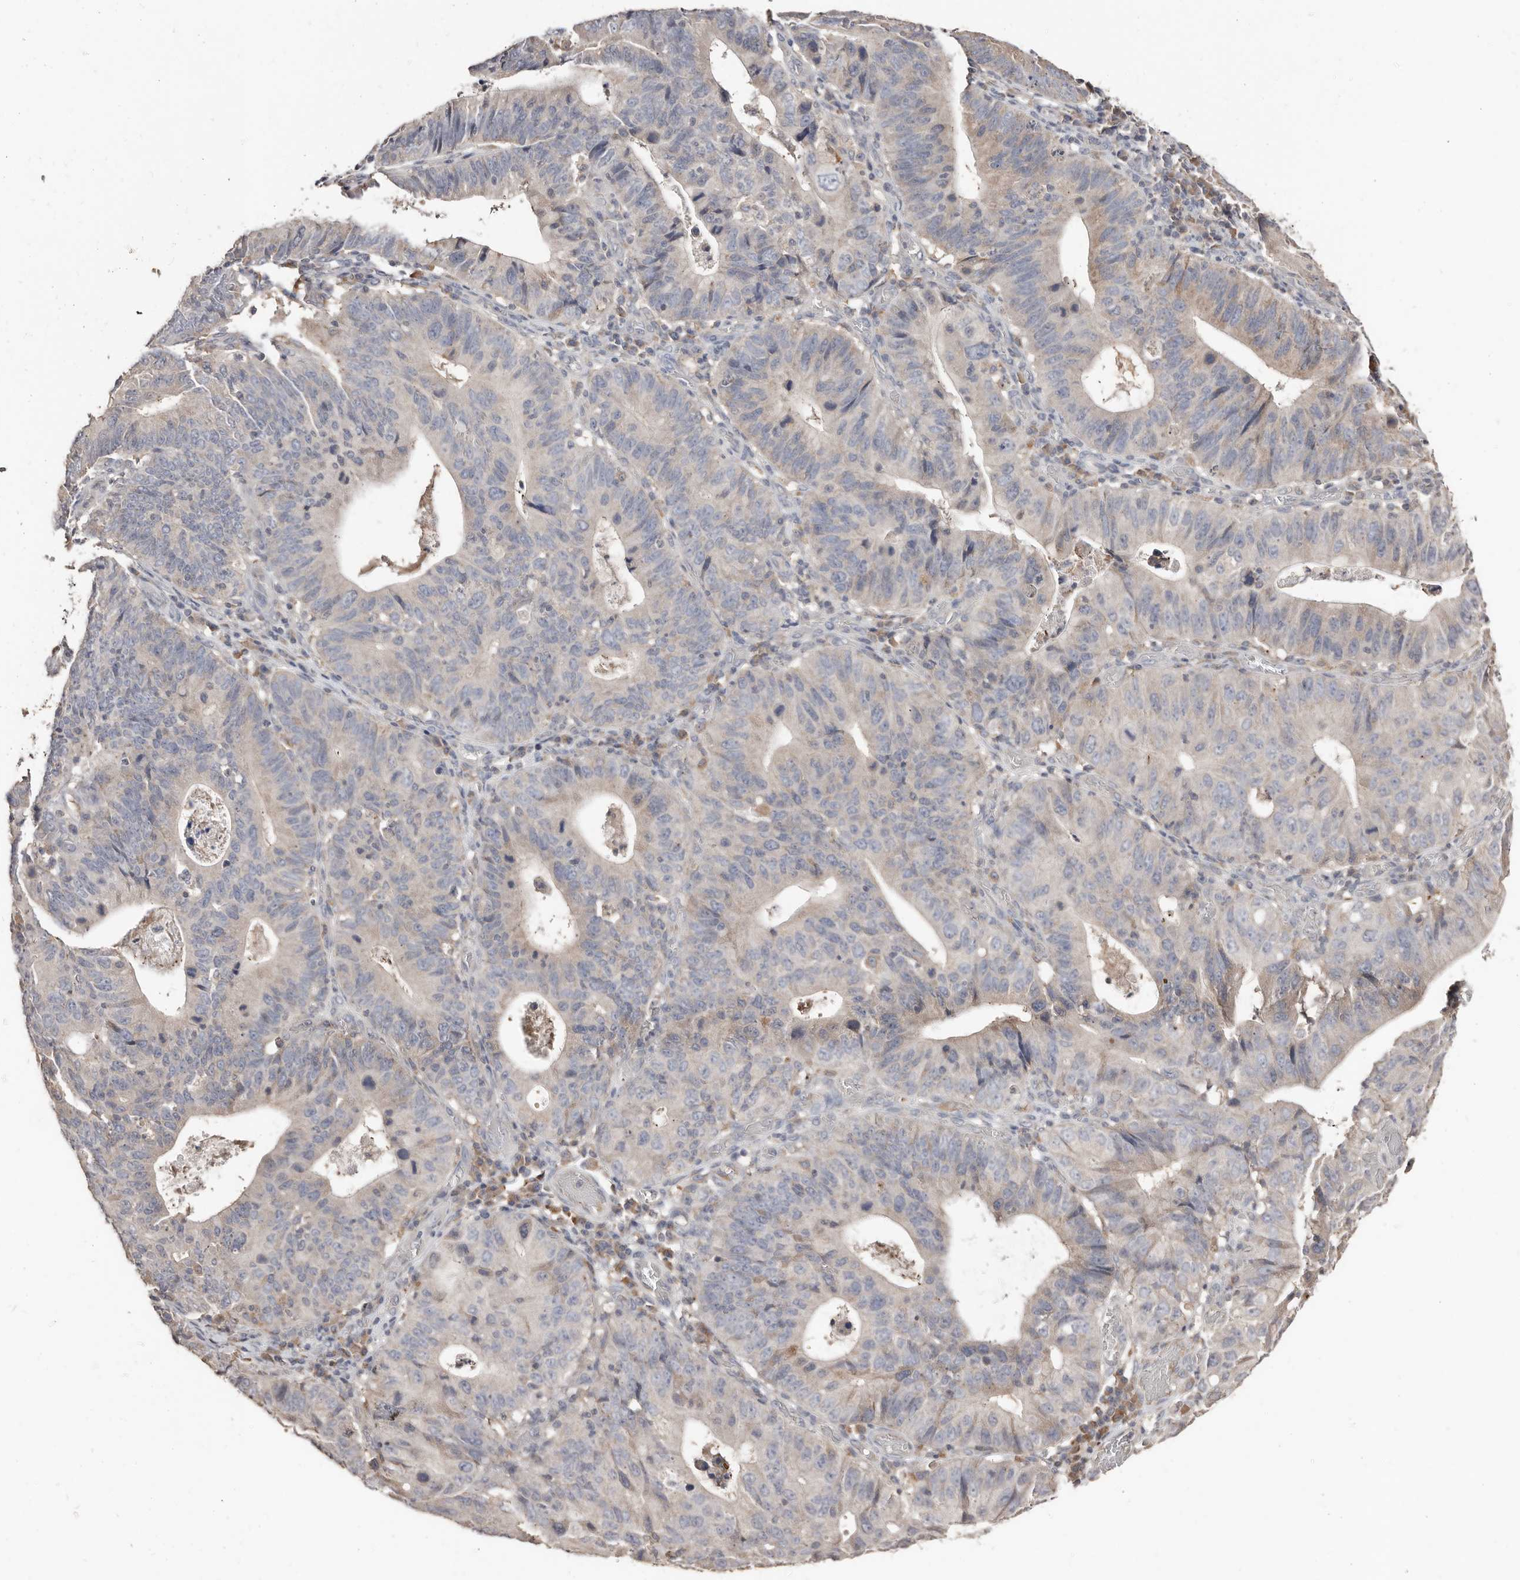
{"staining": {"intensity": "strong", "quantity": "<25%", "location": "cytoplasmic/membranous"}, "tissue": "stomach cancer", "cell_type": "Tumor cells", "image_type": "cancer", "snomed": [{"axis": "morphology", "description": "Adenocarcinoma, NOS"}, {"axis": "topography", "description": "Stomach"}], "caption": "This photomicrograph reveals stomach cancer stained with immunohistochemistry to label a protein in brown. The cytoplasmic/membranous of tumor cells show strong positivity for the protein. Nuclei are counter-stained blue.", "gene": "SLC39A2", "patient": {"sex": "male", "age": 59}}